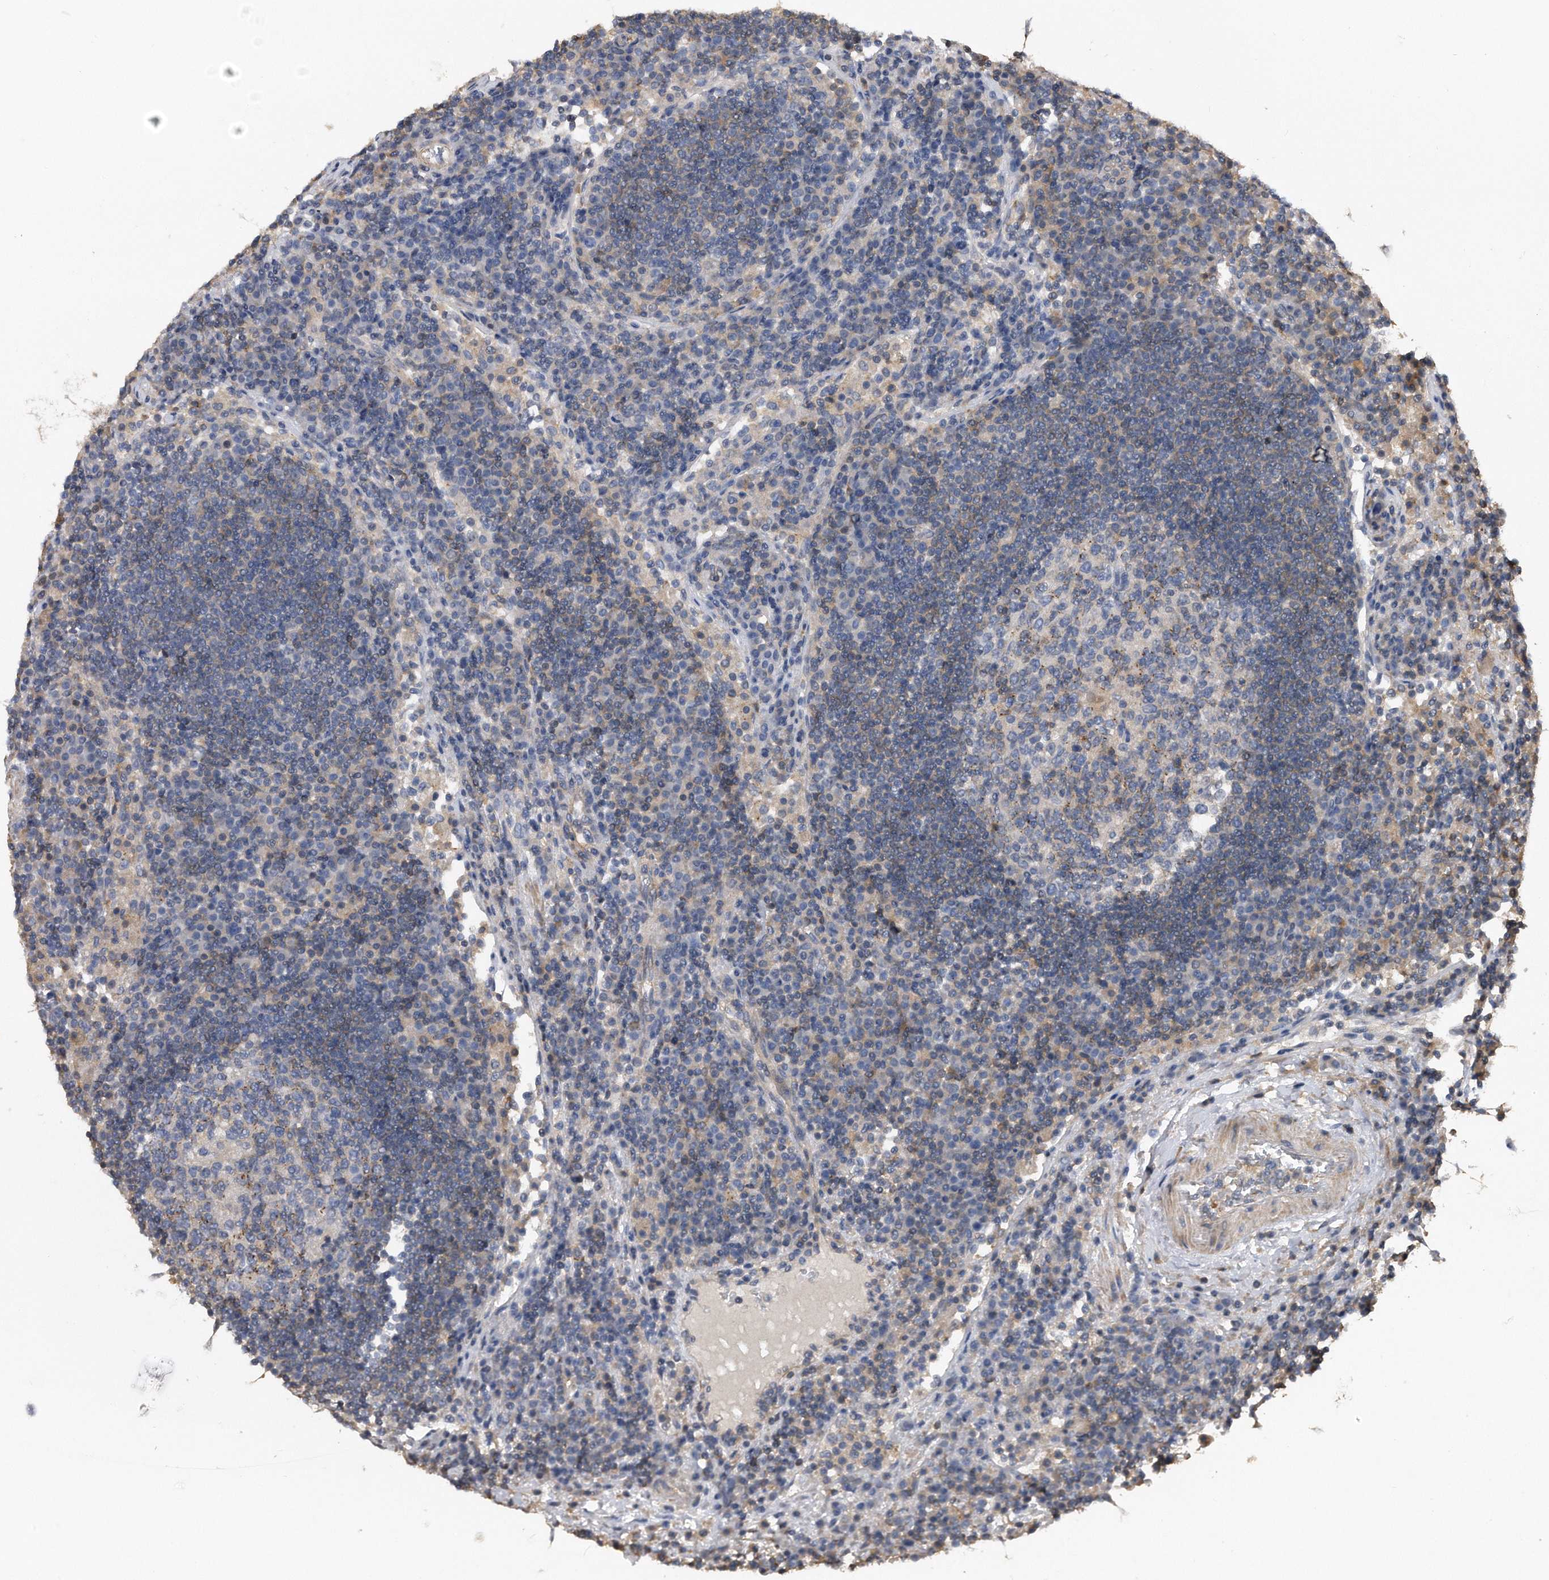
{"staining": {"intensity": "moderate", "quantity": "<25%", "location": "cytoplasmic/membranous"}, "tissue": "lymph node", "cell_type": "Germinal center cells", "image_type": "normal", "snomed": [{"axis": "morphology", "description": "Normal tissue, NOS"}, {"axis": "topography", "description": "Lymph node"}], "caption": "Brown immunohistochemical staining in normal lymph node exhibits moderate cytoplasmic/membranous staining in approximately <25% of germinal center cells.", "gene": "KCND3", "patient": {"sex": "female", "age": 53}}